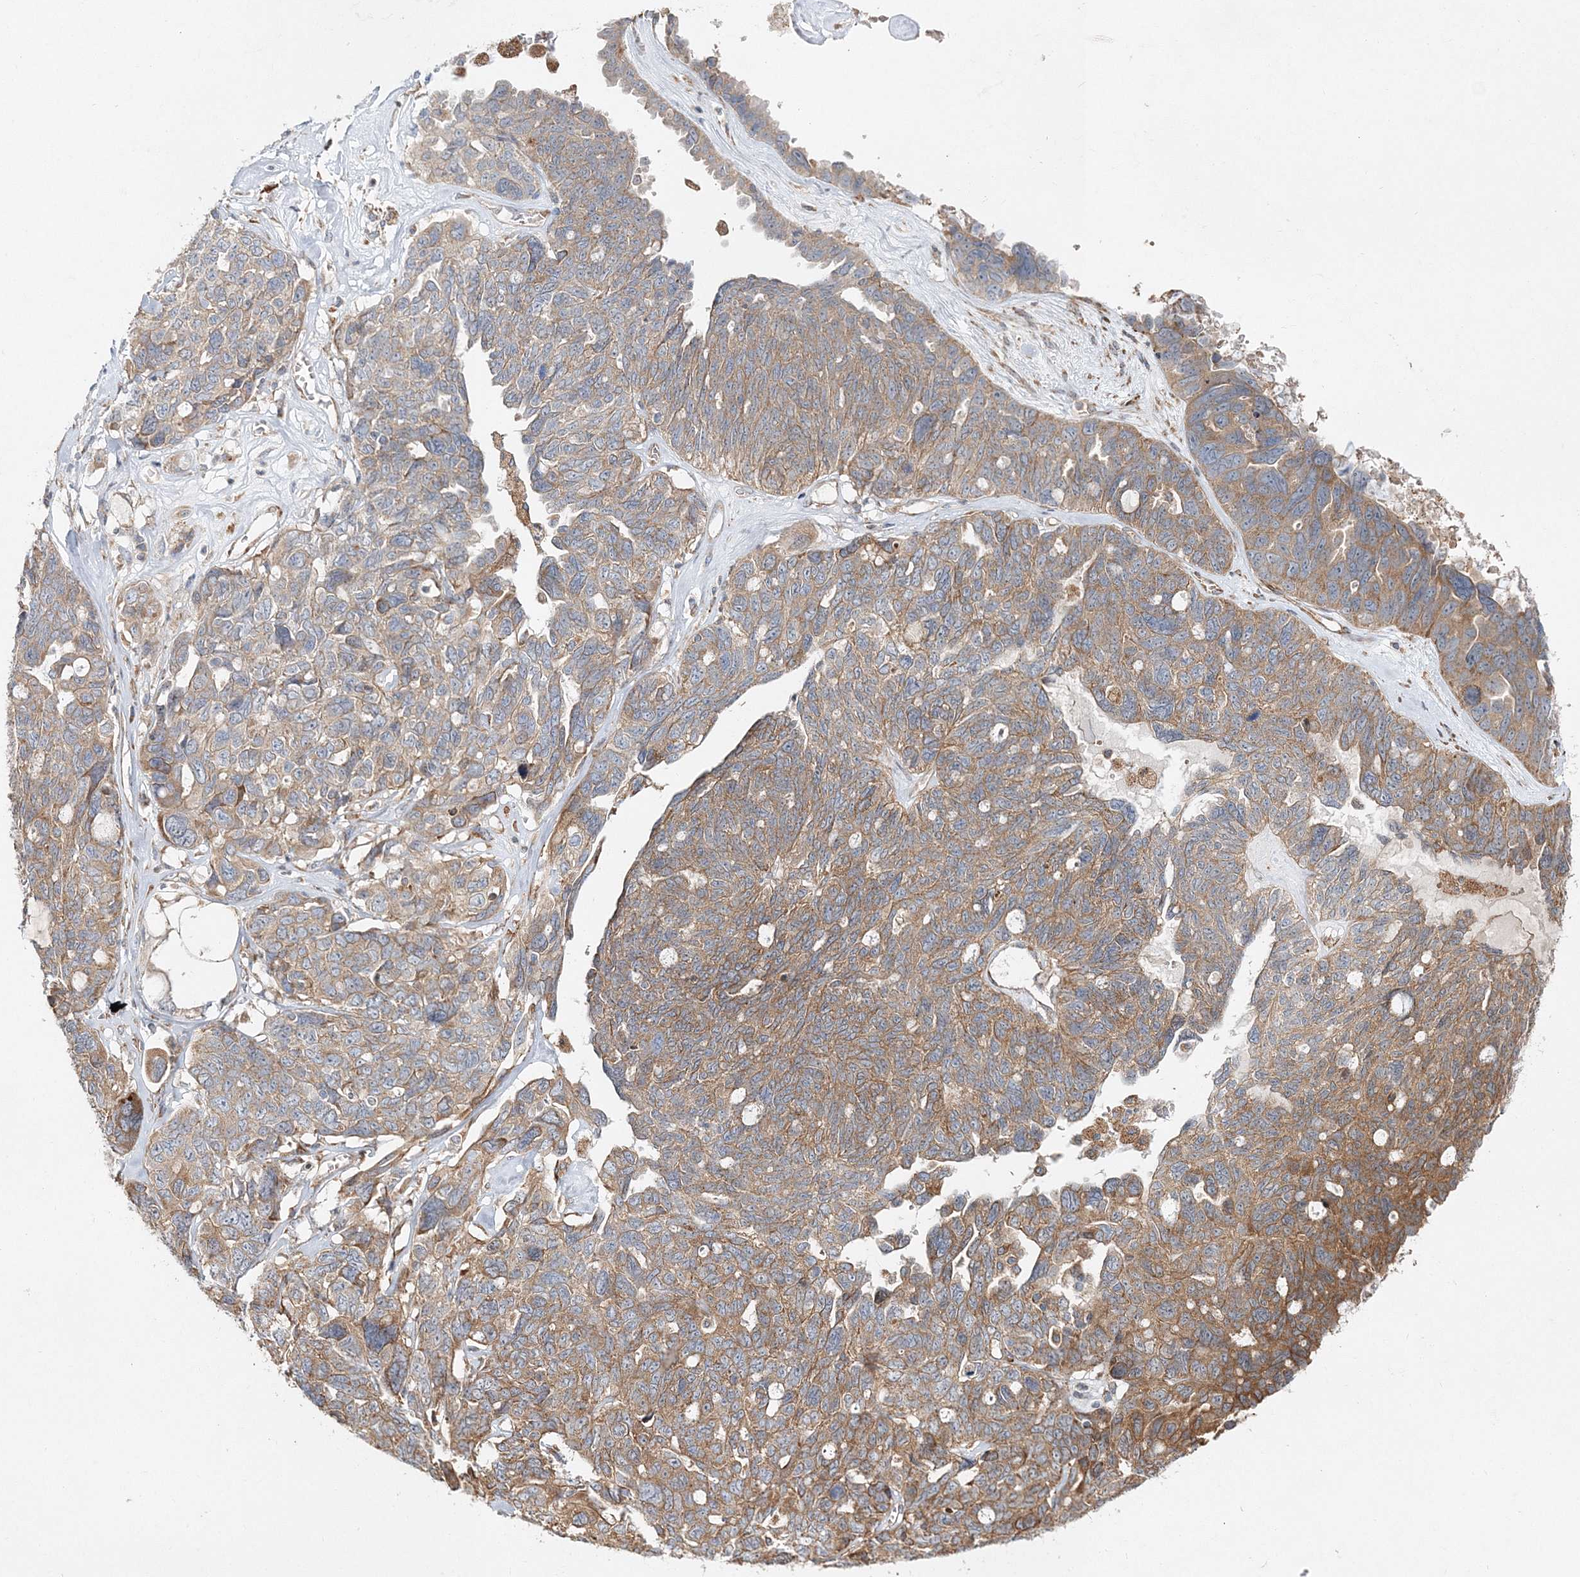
{"staining": {"intensity": "moderate", "quantity": ">75%", "location": "cytoplasmic/membranous"}, "tissue": "ovarian cancer", "cell_type": "Tumor cells", "image_type": "cancer", "snomed": [{"axis": "morphology", "description": "Cystadenocarcinoma, serous, NOS"}, {"axis": "topography", "description": "Ovary"}], "caption": "Tumor cells show medium levels of moderate cytoplasmic/membranous positivity in about >75% of cells in human ovarian cancer.", "gene": "ZFYVE16", "patient": {"sex": "female", "age": 79}}